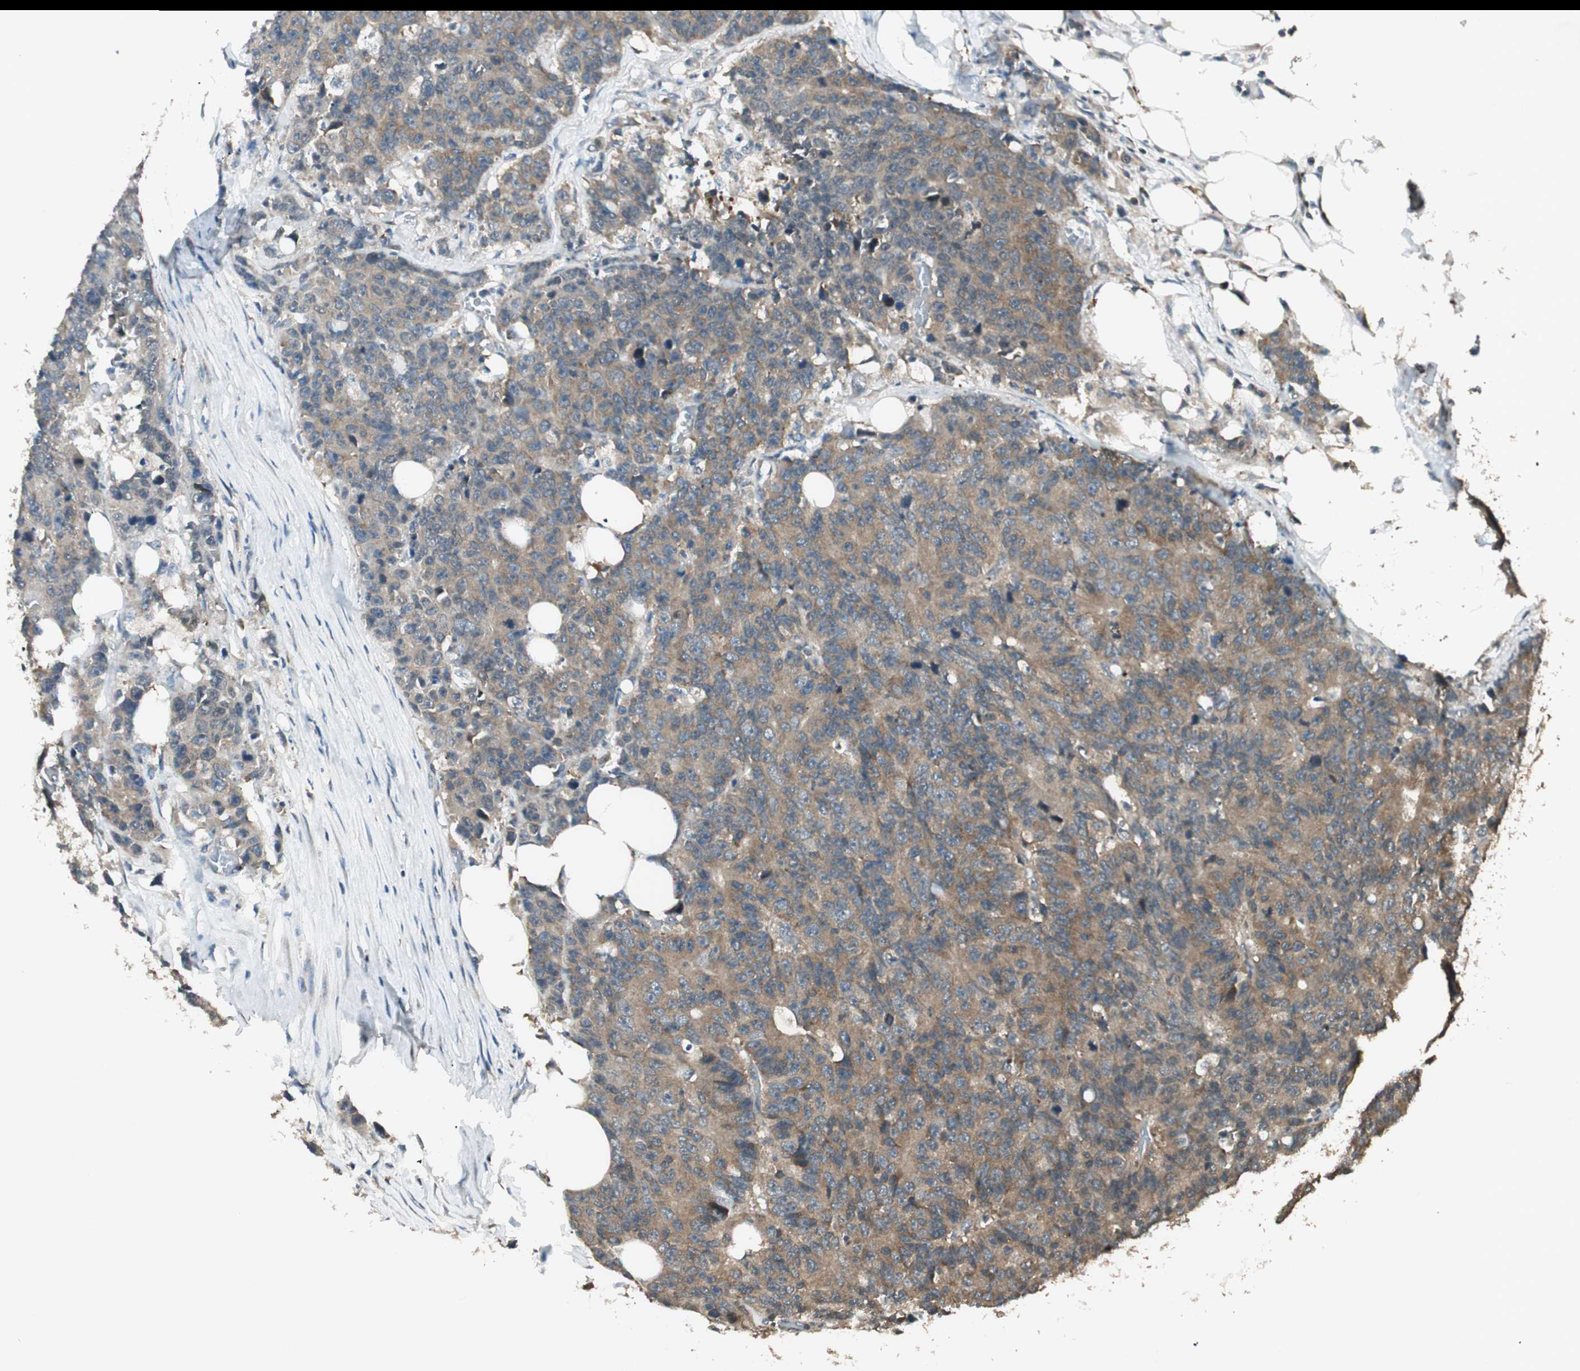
{"staining": {"intensity": "moderate", "quantity": ">75%", "location": "cytoplasmic/membranous"}, "tissue": "colorectal cancer", "cell_type": "Tumor cells", "image_type": "cancer", "snomed": [{"axis": "morphology", "description": "Adenocarcinoma, NOS"}, {"axis": "topography", "description": "Colon"}], "caption": "A medium amount of moderate cytoplasmic/membranous expression is appreciated in about >75% of tumor cells in adenocarcinoma (colorectal) tissue.", "gene": "CNOT4", "patient": {"sex": "female", "age": 86}}